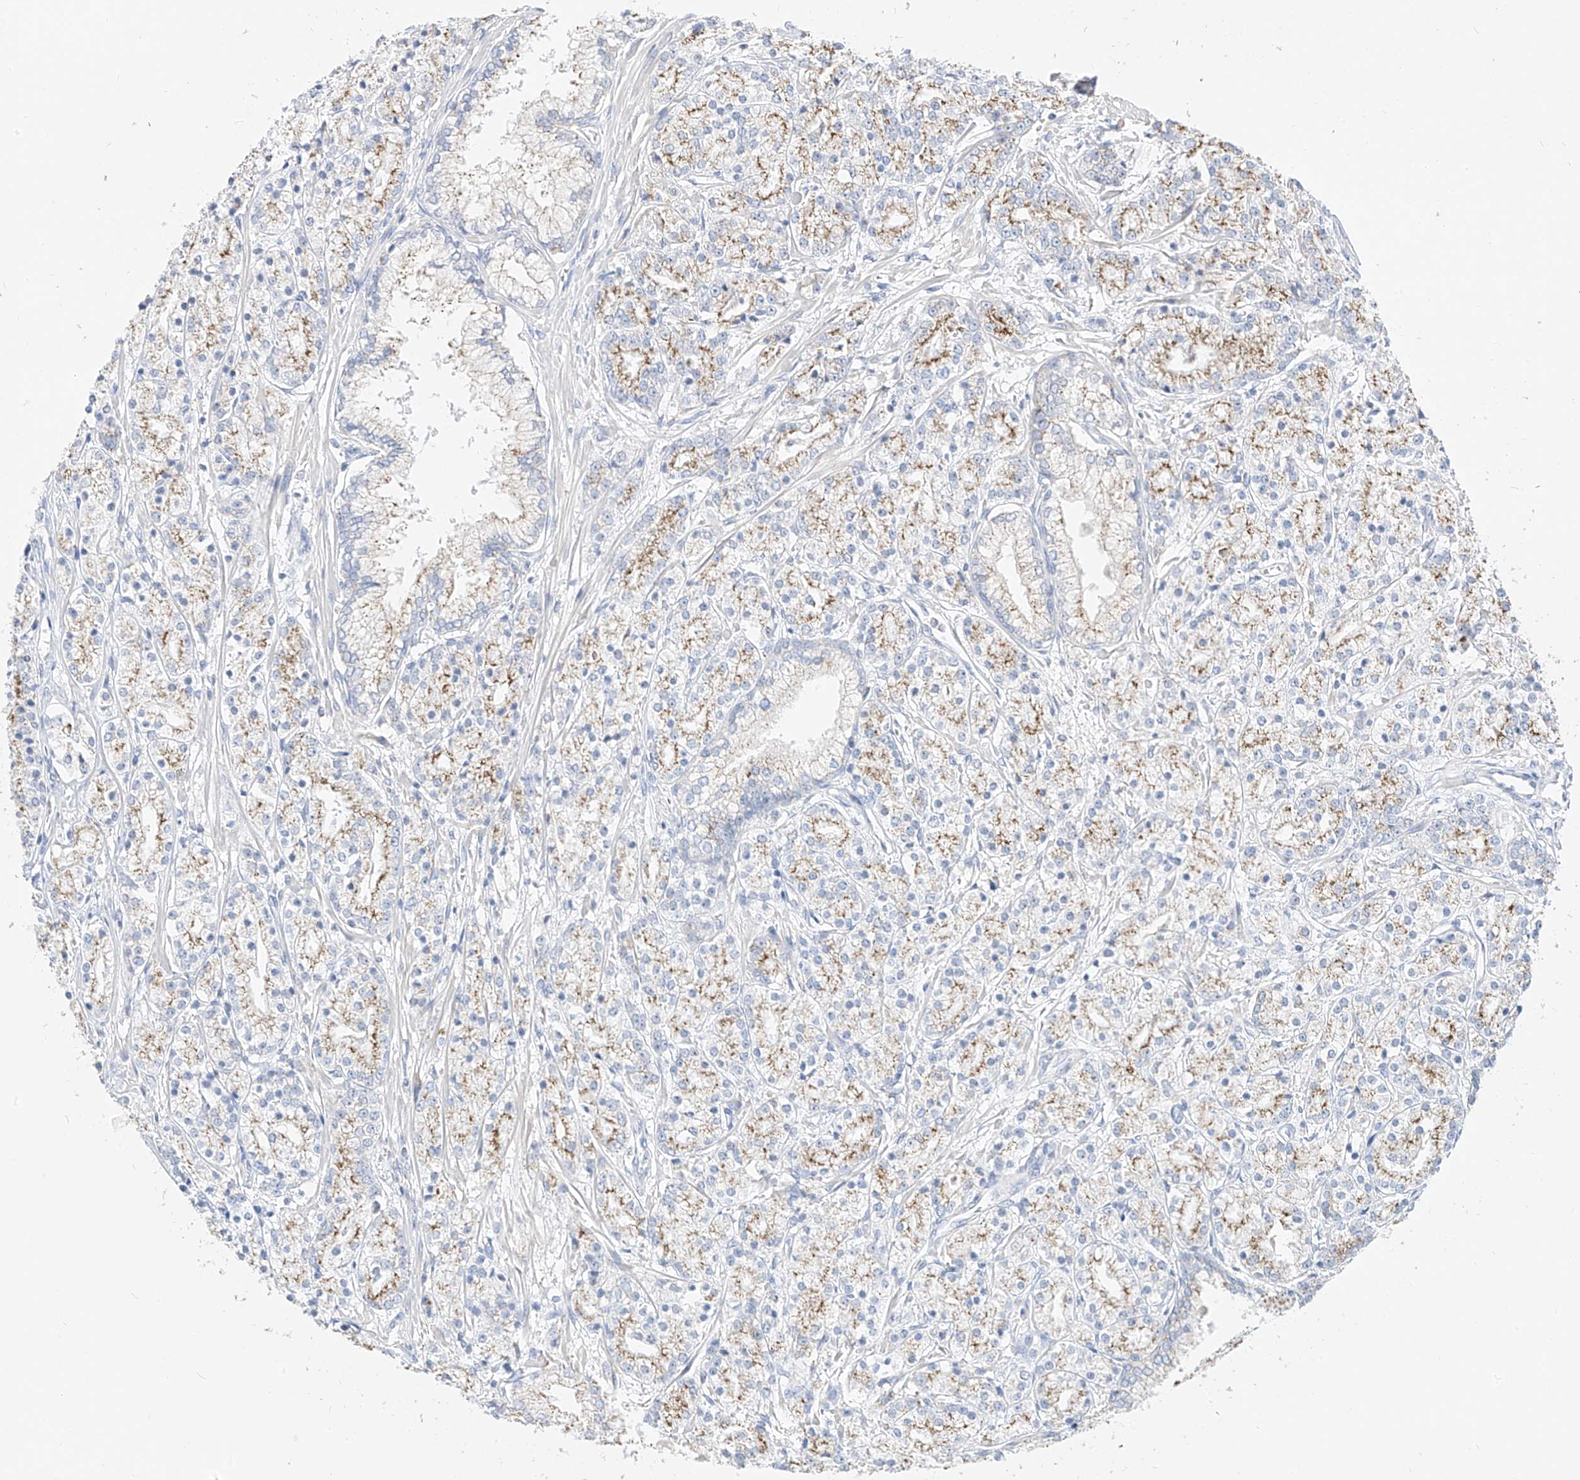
{"staining": {"intensity": "moderate", "quantity": ">75%", "location": "cytoplasmic/membranous"}, "tissue": "prostate cancer", "cell_type": "Tumor cells", "image_type": "cancer", "snomed": [{"axis": "morphology", "description": "Adenocarcinoma, High grade"}, {"axis": "topography", "description": "Prostate"}], "caption": "Protein staining of high-grade adenocarcinoma (prostate) tissue displays moderate cytoplasmic/membranous expression in approximately >75% of tumor cells. Using DAB (brown) and hematoxylin (blue) stains, captured at high magnification using brightfield microscopy.", "gene": "RASA2", "patient": {"sex": "male", "age": 69}}